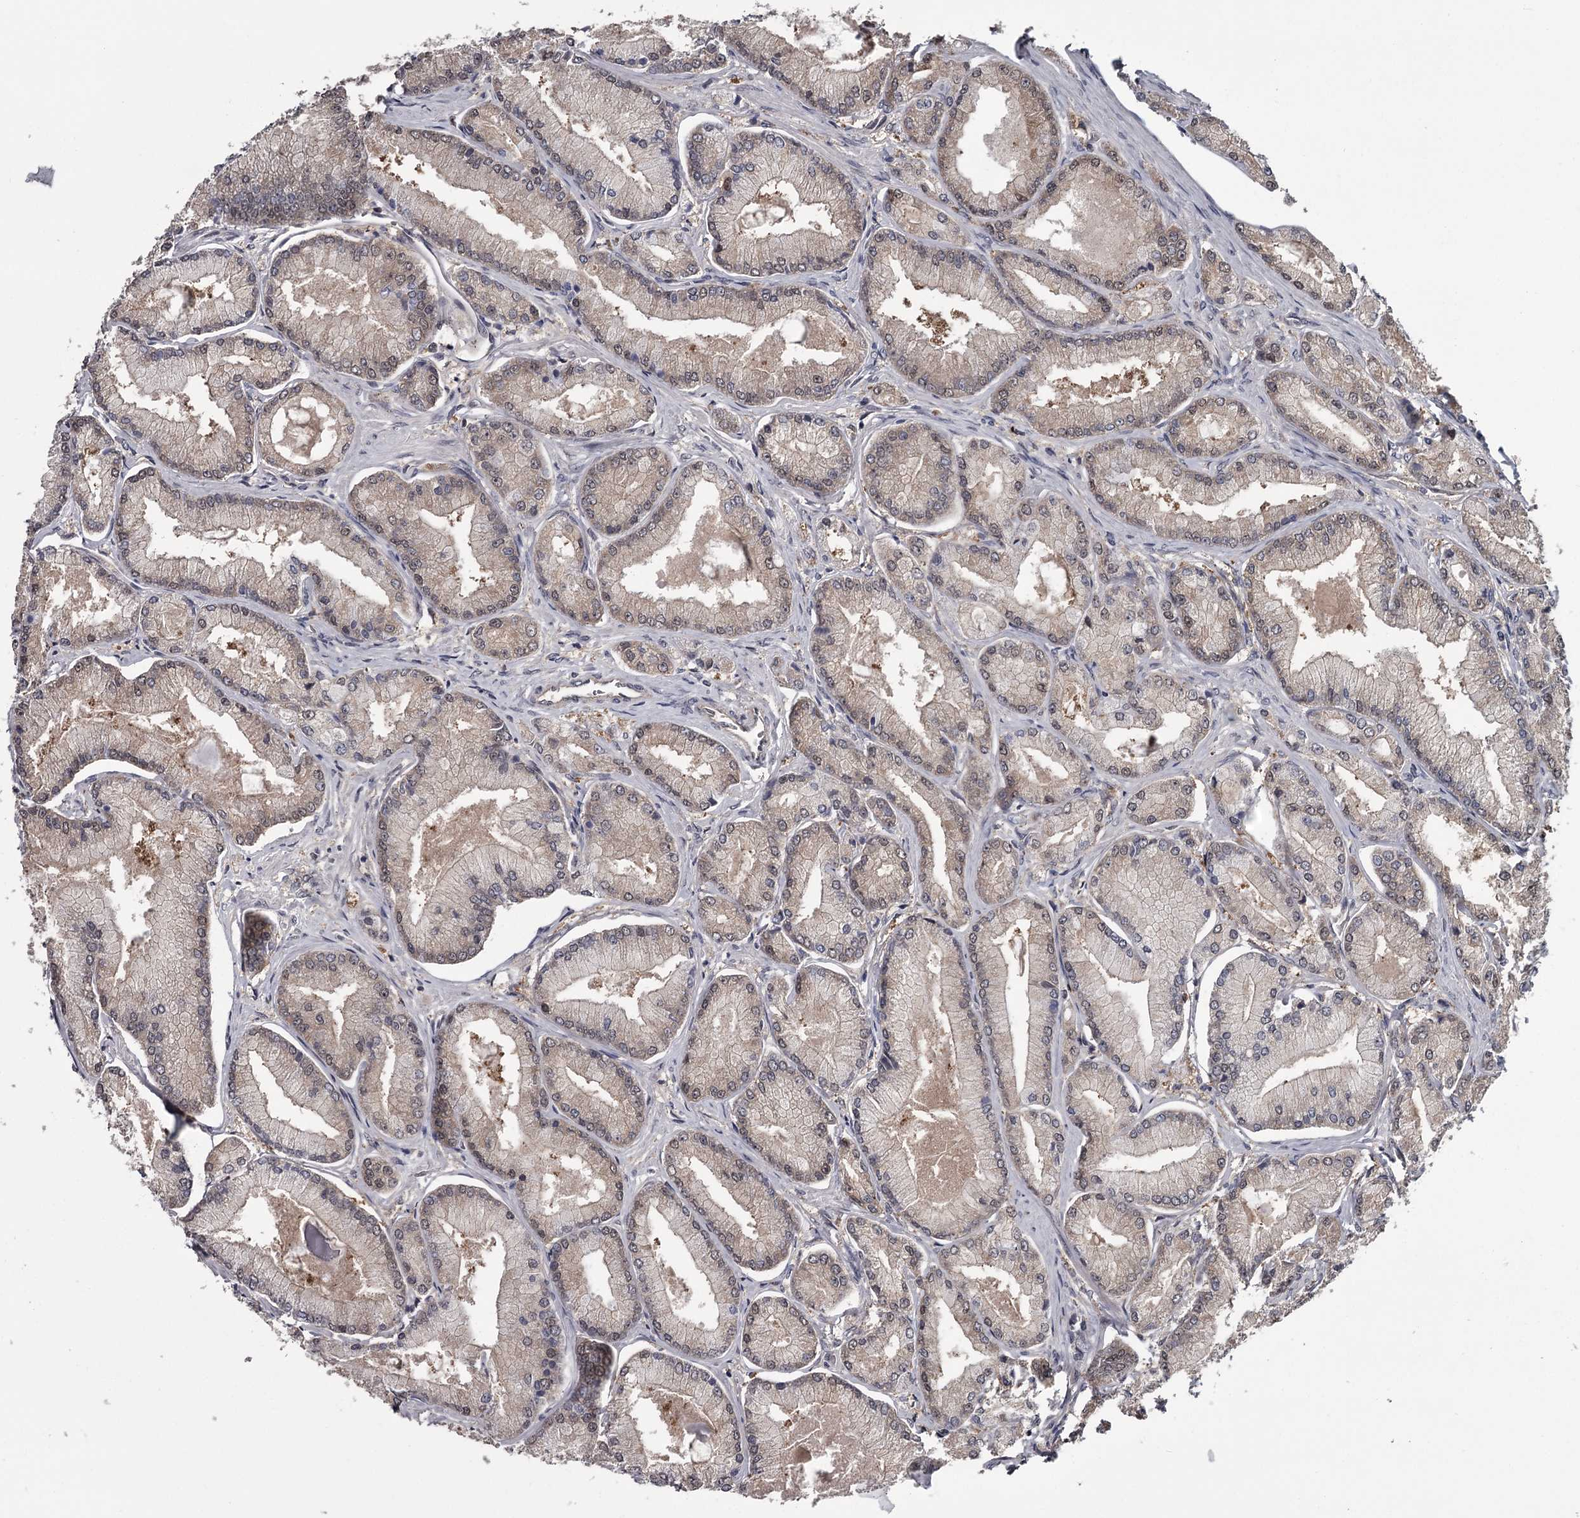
{"staining": {"intensity": "negative", "quantity": "none", "location": "none"}, "tissue": "prostate cancer", "cell_type": "Tumor cells", "image_type": "cancer", "snomed": [{"axis": "morphology", "description": "Adenocarcinoma, Low grade"}, {"axis": "topography", "description": "Prostate"}], "caption": "DAB (3,3'-diaminobenzidine) immunohistochemical staining of human prostate low-grade adenocarcinoma displays no significant staining in tumor cells.", "gene": "DAO", "patient": {"sex": "male", "age": 74}}